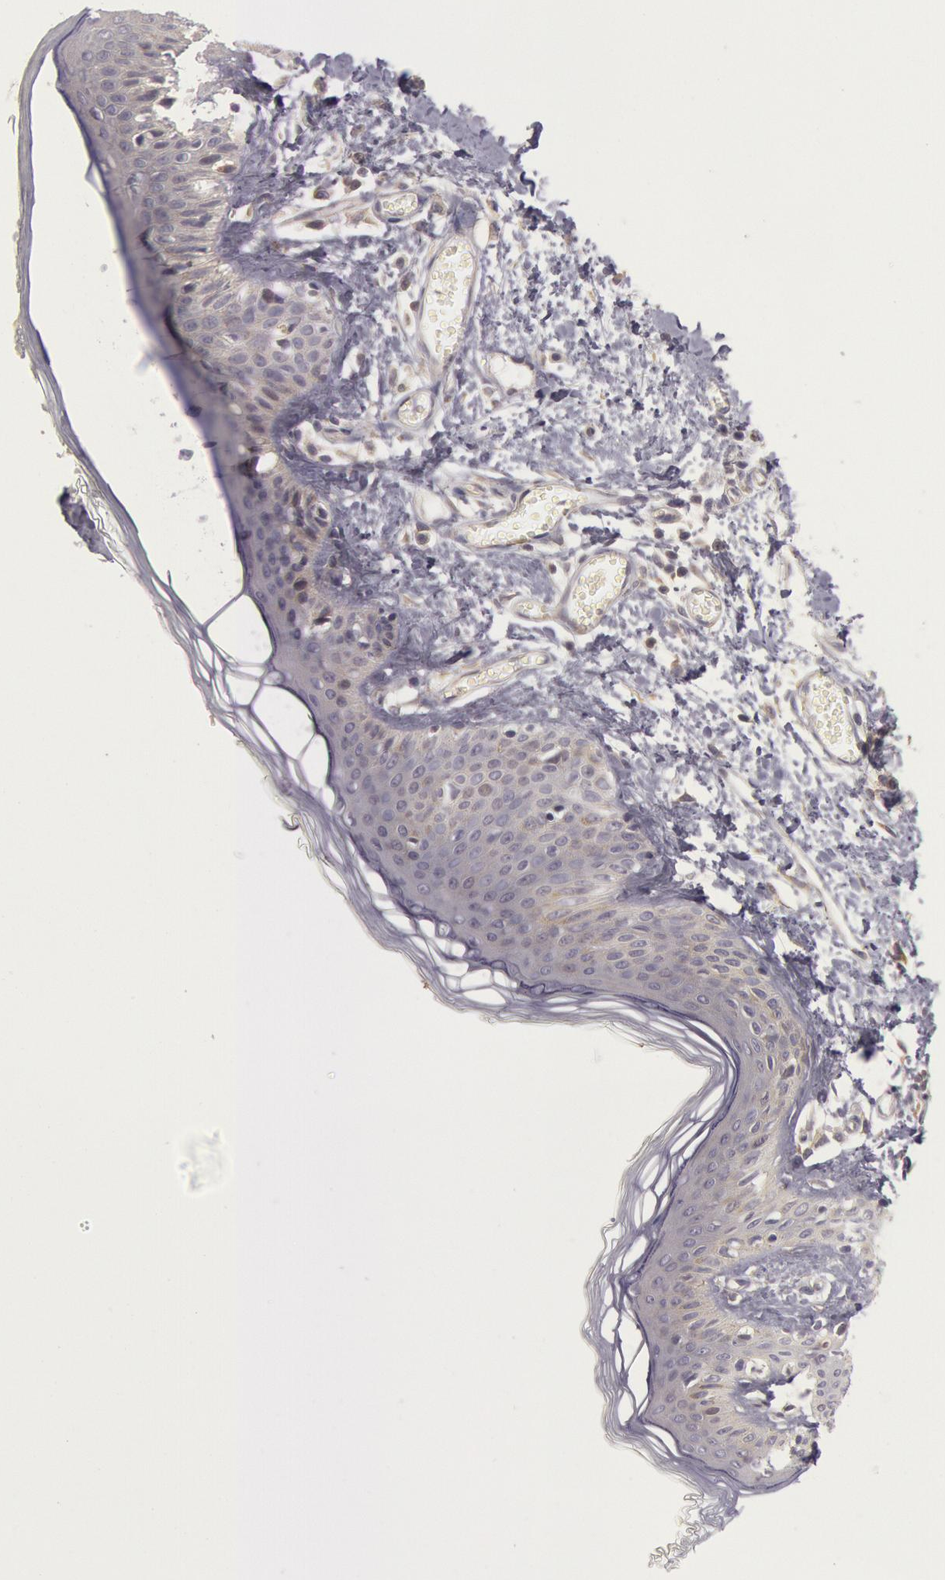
{"staining": {"intensity": "weak", "quantity": ">75%", "location": "cytoplasmic/membranous"}, "tissue": "skin", "cell_type": "Fibroblasts", "image_type": "normal", "snomed": [{"axis": "morphology", "description": "Normal tissue, NOS"}, {"axis": "morphology", "description": "Sarcoma, NOS"}, {"axis": "topography", "description": "Skin"}, {"axis": "topography", "description": "Soft tissue"}], "caption": "Skin was stained to show a protein in brown. There is low levels of weak cytoplasmic/membranous positivity in approximately >75% of fibroblasts. The staining was performed using DAB (3,3'-diaminobenzidine) to visualize the protein expression in brown, while the nuclei were stained in blue with hematoxylin (Magnification: 20x).", "gene": "AMOTL1", "patient": {"sex": "female", "age": 51}}